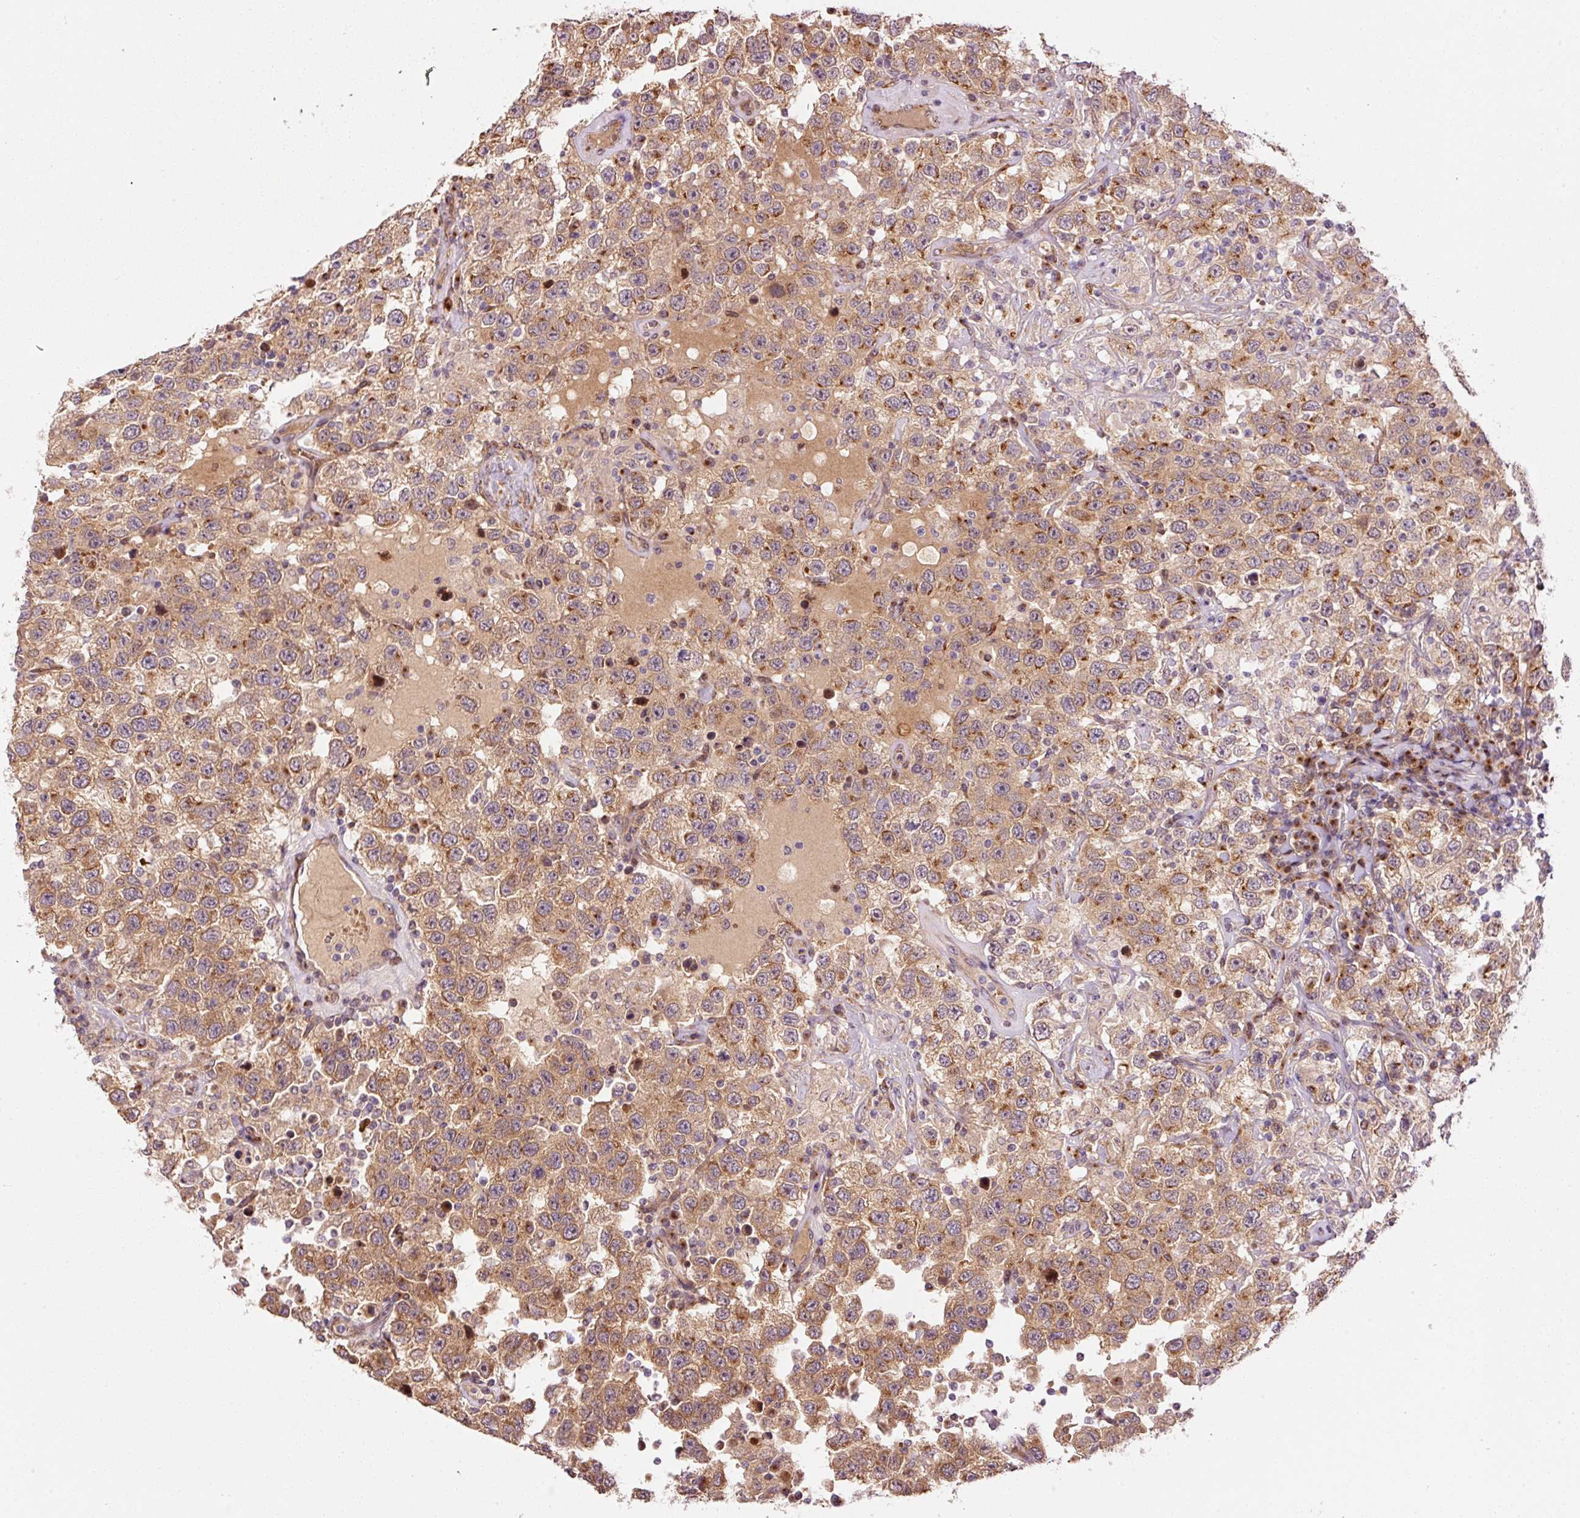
{"staining": {"intensity": "moderate", "quantity": ">75%", "location": "cytoplasmic/membranous"}, "tissue": "testis cancer", "cell_type": "Tumor cells", "image_type": "cancer", "snomed": [{"axis": "morphology", "description": "Seminoma, NOS"}, {"axis": "topography", "description": "Testis"}], "caption": "Immunohistochemistry image of human testis seminoma stained for a protein (brown), which exhibits medium levels of moderate cytoplasmic/membranous positivity in approximately >75% of tumor cells.", "gene": "PPP1R14B", "patient": {"sex": "male", "age": 41}}